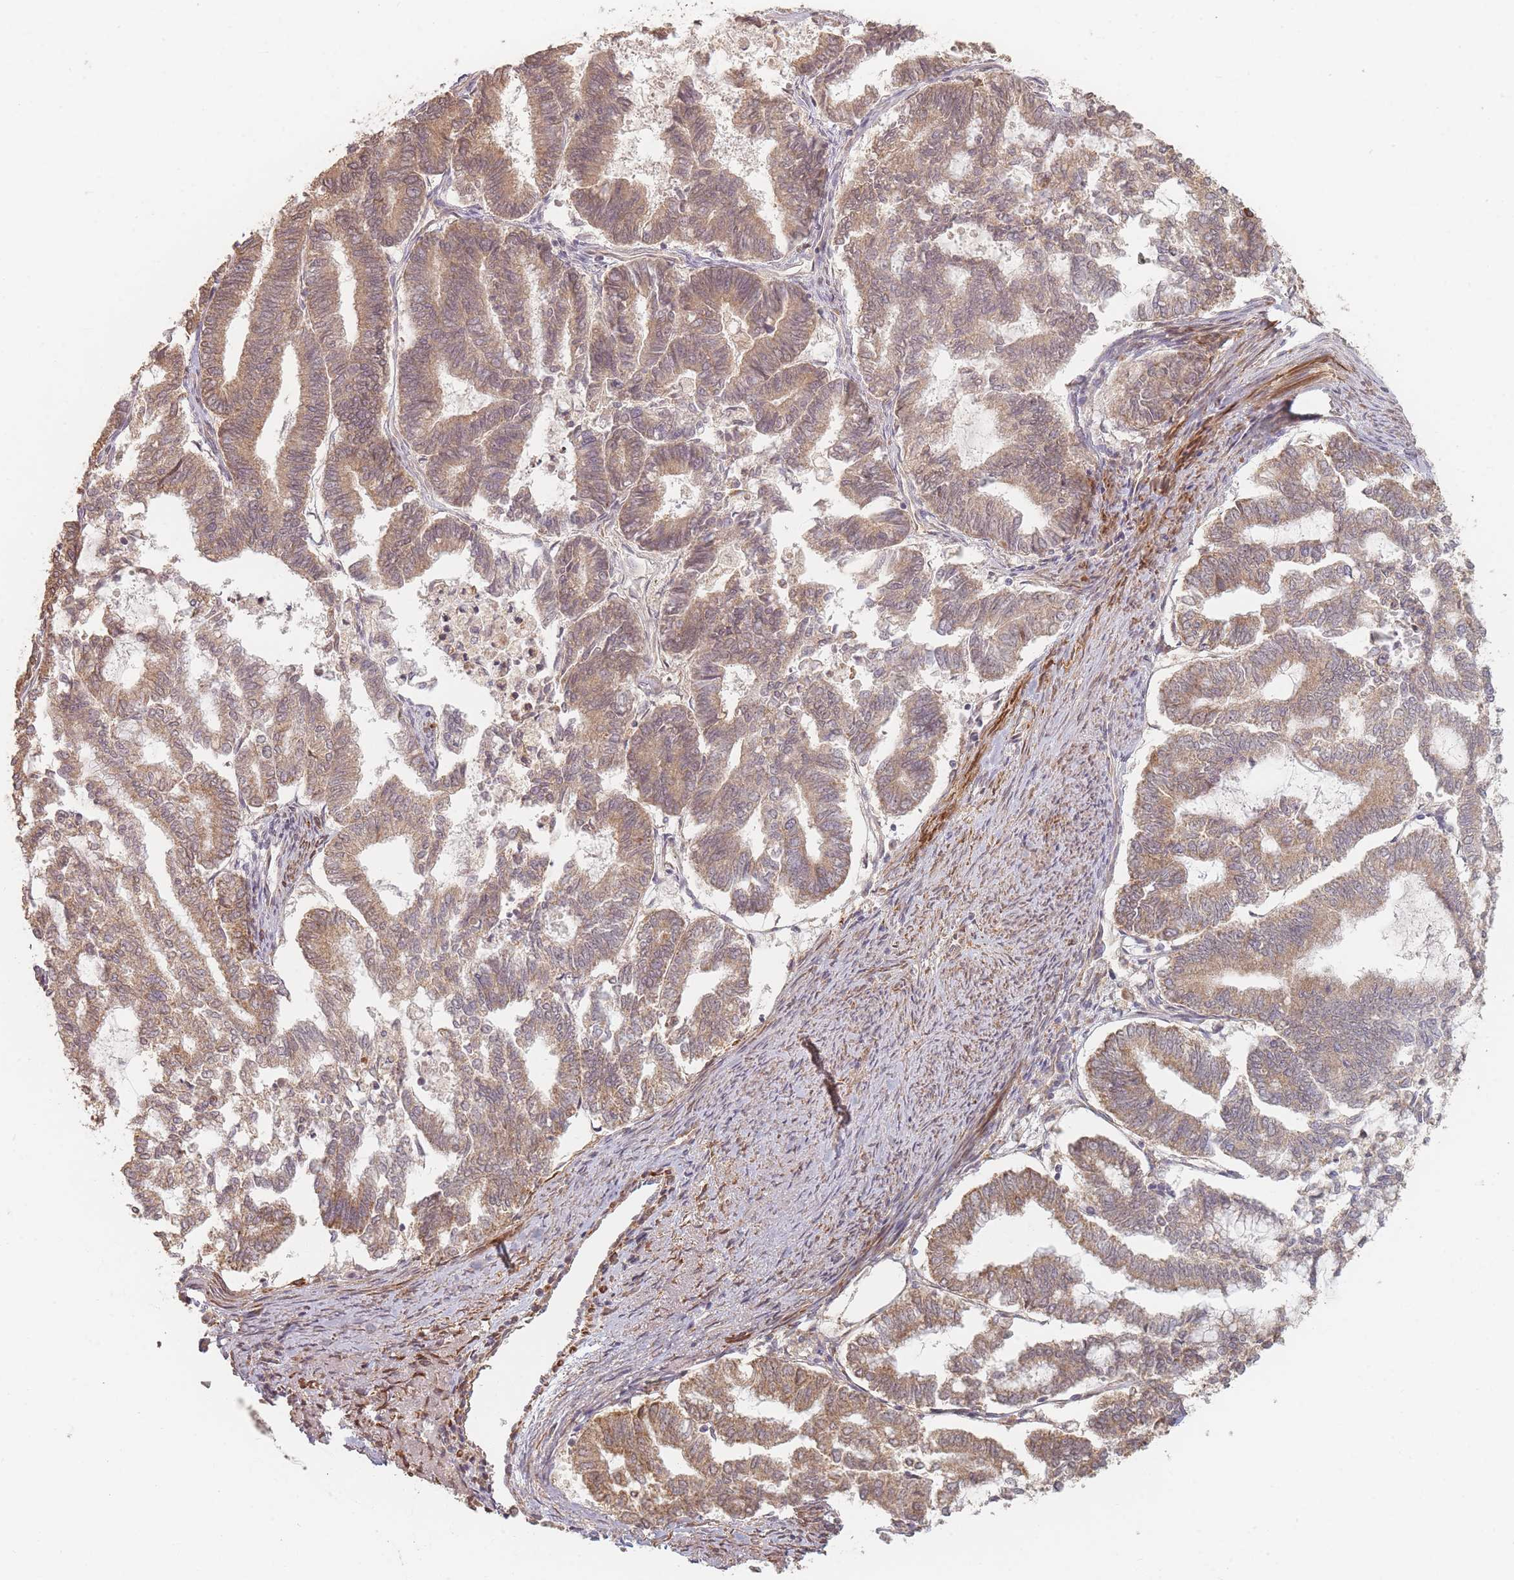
{"staining": {"intensity": "moderate", "quantity": ">75%", "location": "cytoplasmic/membranous"}, "tissue": "endometrial cancer", "cell_type": "Tumor cells", "image_type": "cancer", "snomed": [{"axis": "morphology", "description": "Adenocarcinoma, NOS"}, {"axis": "topography", "description": "Endometrium"}], "caption": "Approximately >75% of tumor cells in human endometrial cancer show moderate cytoplasmic/membranous protein staining as visualized by brown immunohistochemical staining.", "gene": "MRPS6", "patient": {"sex": "female", "age": 79}}